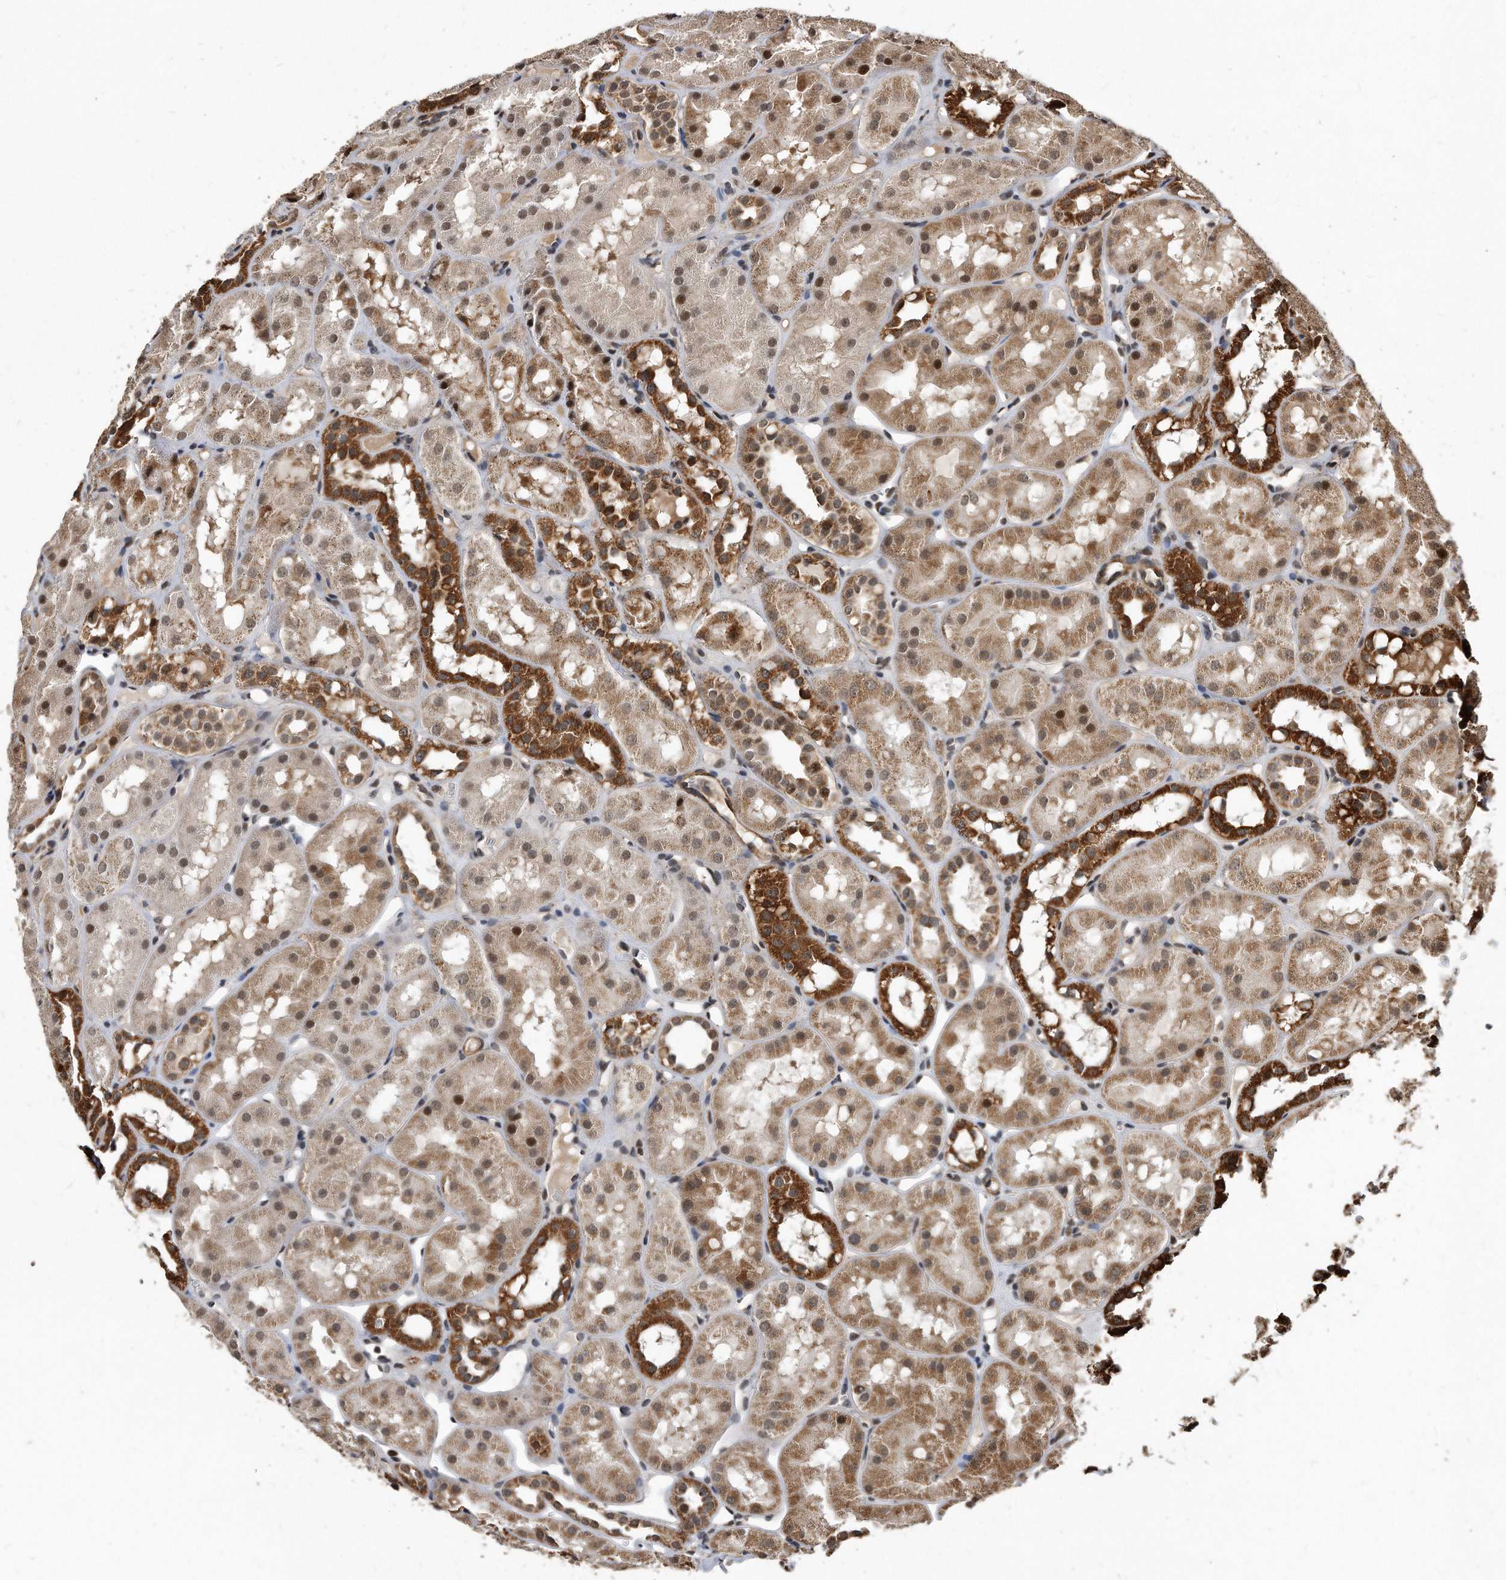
{"staining": {"intensity": "moderate", "quantity": "<25%", "location": "cytoplasmic/membranous"}, "tissue": "kidney", "cell_type": "Cells in glomeruli", "image_type": "normal", "snomed": [{"axis": "morphology", "description": "Normal tissue, NOS"}, {"axis": "topography", "description": "Kidney"}], "caption": "Protein expression analysis of benign human kidney reveals moderate cytoplasmic/membranous positivity in approximately <25% of cells in glomeruli.", "gene": "DUSP22", "patient": {"sex": "male", "age": 16}}